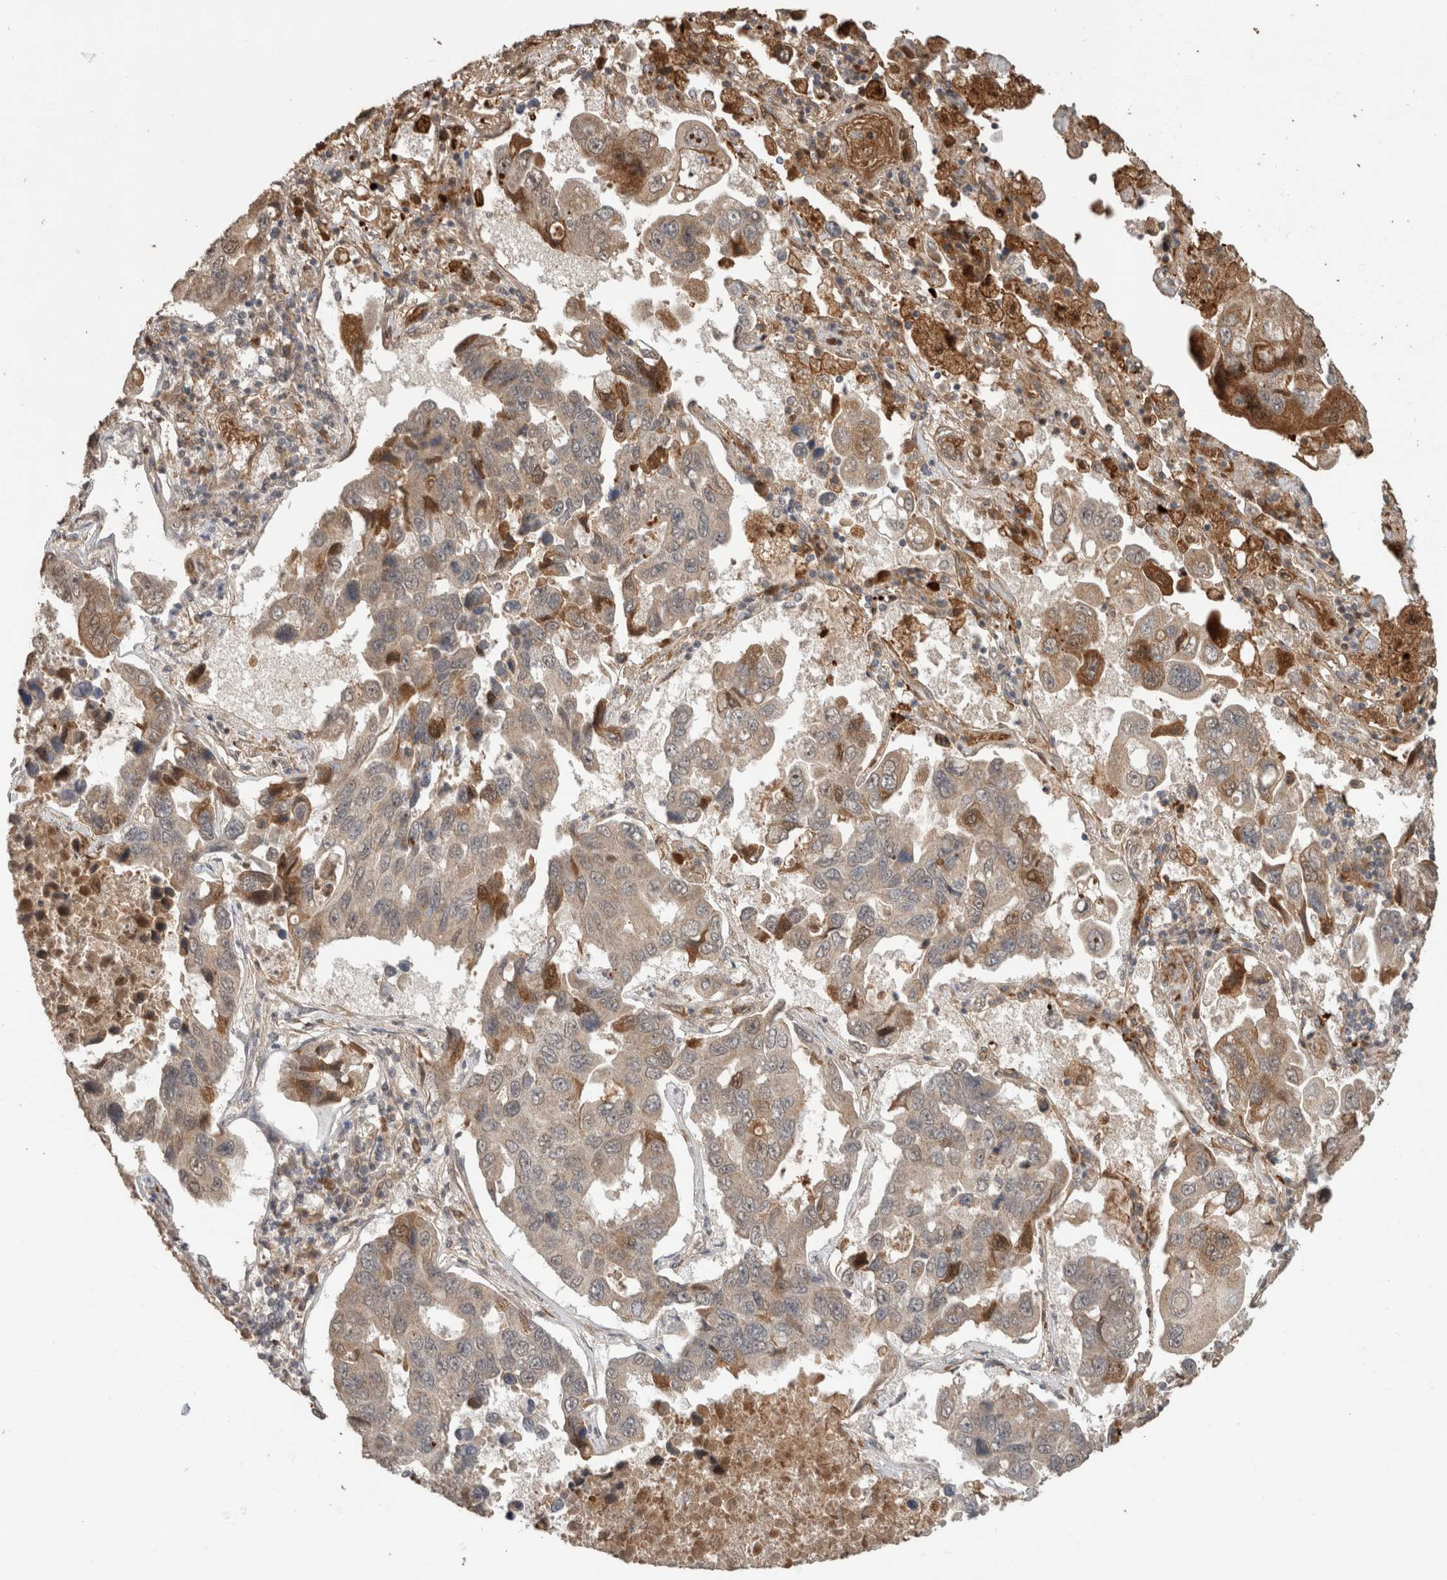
{"staining": {"intensity": "moderate", "quantity": "<25%", "location": "cytoplasmic/membranous,nuclear"}, "tissue": "lung cancer", "cell_type": "Tumor cells", "image_type": "cancer", "snomed": [{"axis": "morphology", "description": "Adenocarcinoma, NOS"}, {"axis": "topography", "description": "Lung"}], "caption": "There is low levels of moderate cytoplasmic/membranous and nuclear staining in tumor cells of lung cancer, as demonstrated by immunohistochemical staining (brown color).", "gene": "FAM3A", "patient": {"sex": "male", "age": 64}}